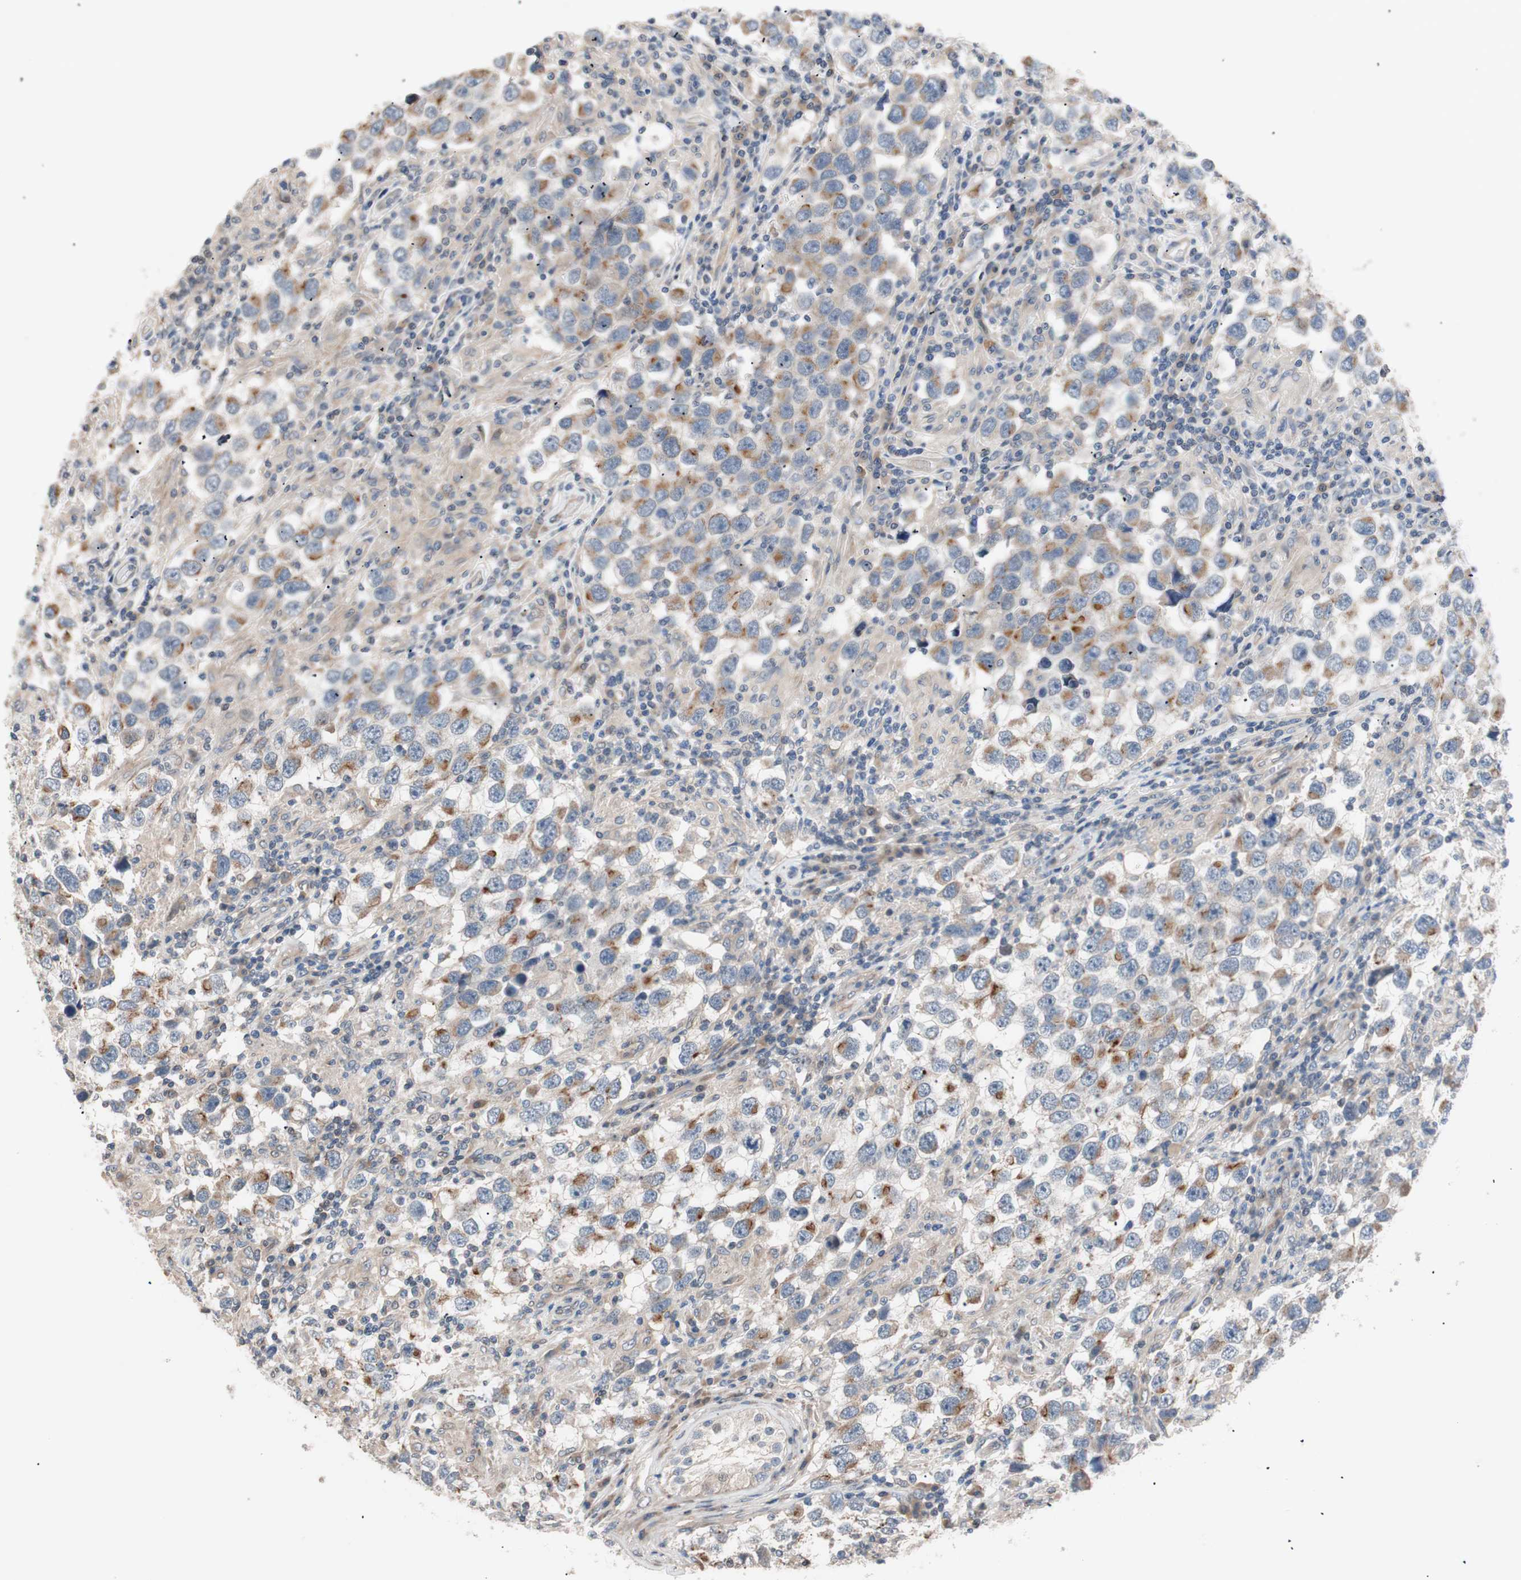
{"staining": {"intensity": "moderate", "quantity": "<25%", "location": "cytoplasmic/membranous"}, "tissue": "testis cancer", "cell_type": "Tumor cells", "image_type": "cancer", "snomed": [{"axis": "morphology", "description": "Carcinoma, Embryonal, NOS"}, {"axis": "topography", "description": "Testis"}], "caption": "DAB immunohistochemical staining of testis cancer (embryonal carcinoma) demonstrates moderate cytoplasmic/membranous protein staining in approximately <25% of tumor cells. (brown staining indicates protein expression, while blue staining denotes nuclei).", "gene": "SMG1", "patient": {"sex": "male", "age": 21}}